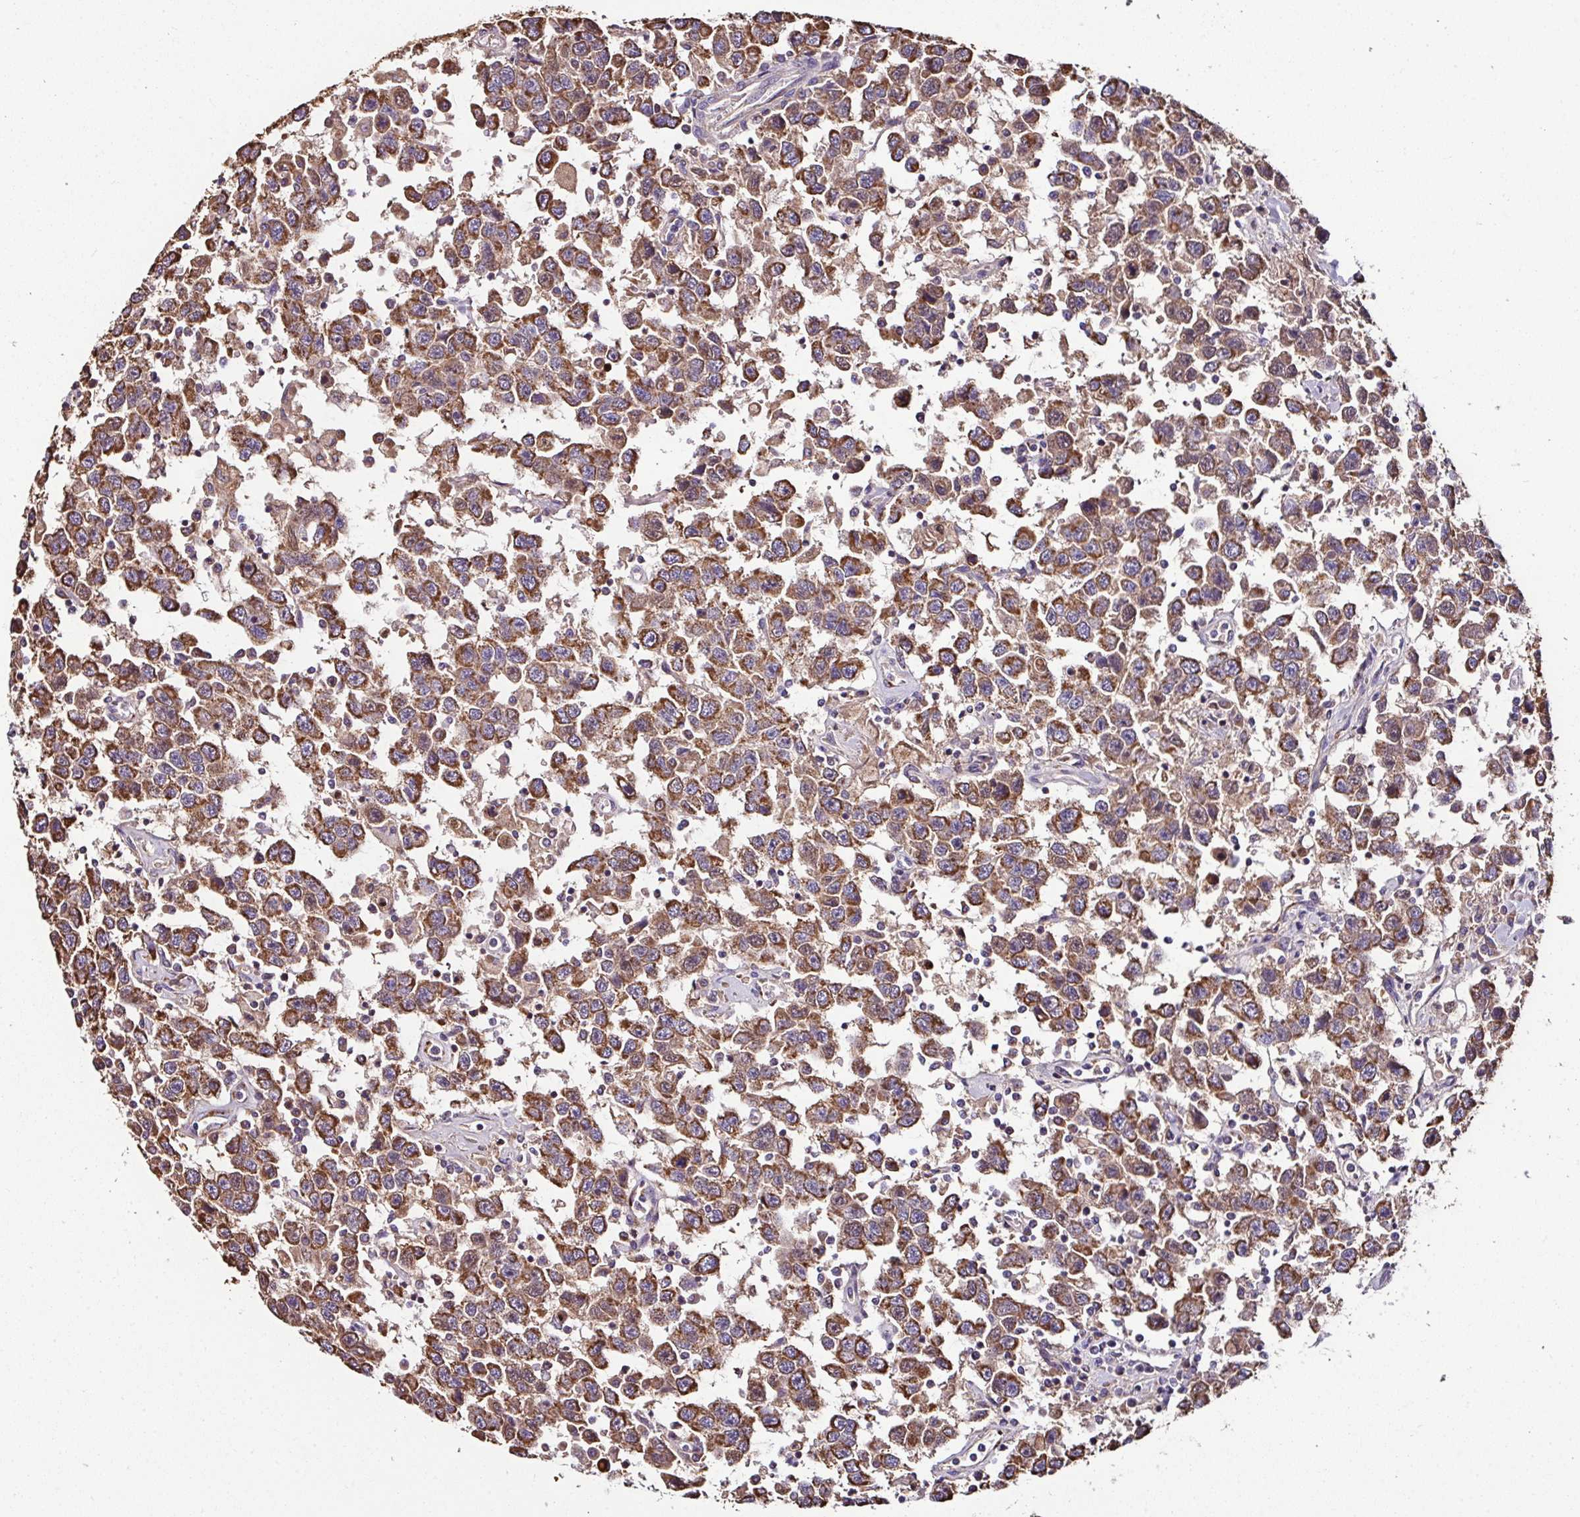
{"staining": {"intensity": "moderate", "quantity": ">75%", "location": "cytoplasmic/membranous"}, "tissue": "testis cancer", "cell_type": "Tumor cells", "image_type": "cancer", "snomed": [{"axis": "morphology", "description": "Seminoma, NOS"}, {"axis": "topography", "description": "Testis"}], "caption": "Tumor cells reveal medium levels of moderate cytoplasmic/membranous staining in approximately >75% of cells in human testis seminoma.", "gene": "CPD", "patient": {"sex": "male", "age": 41}}